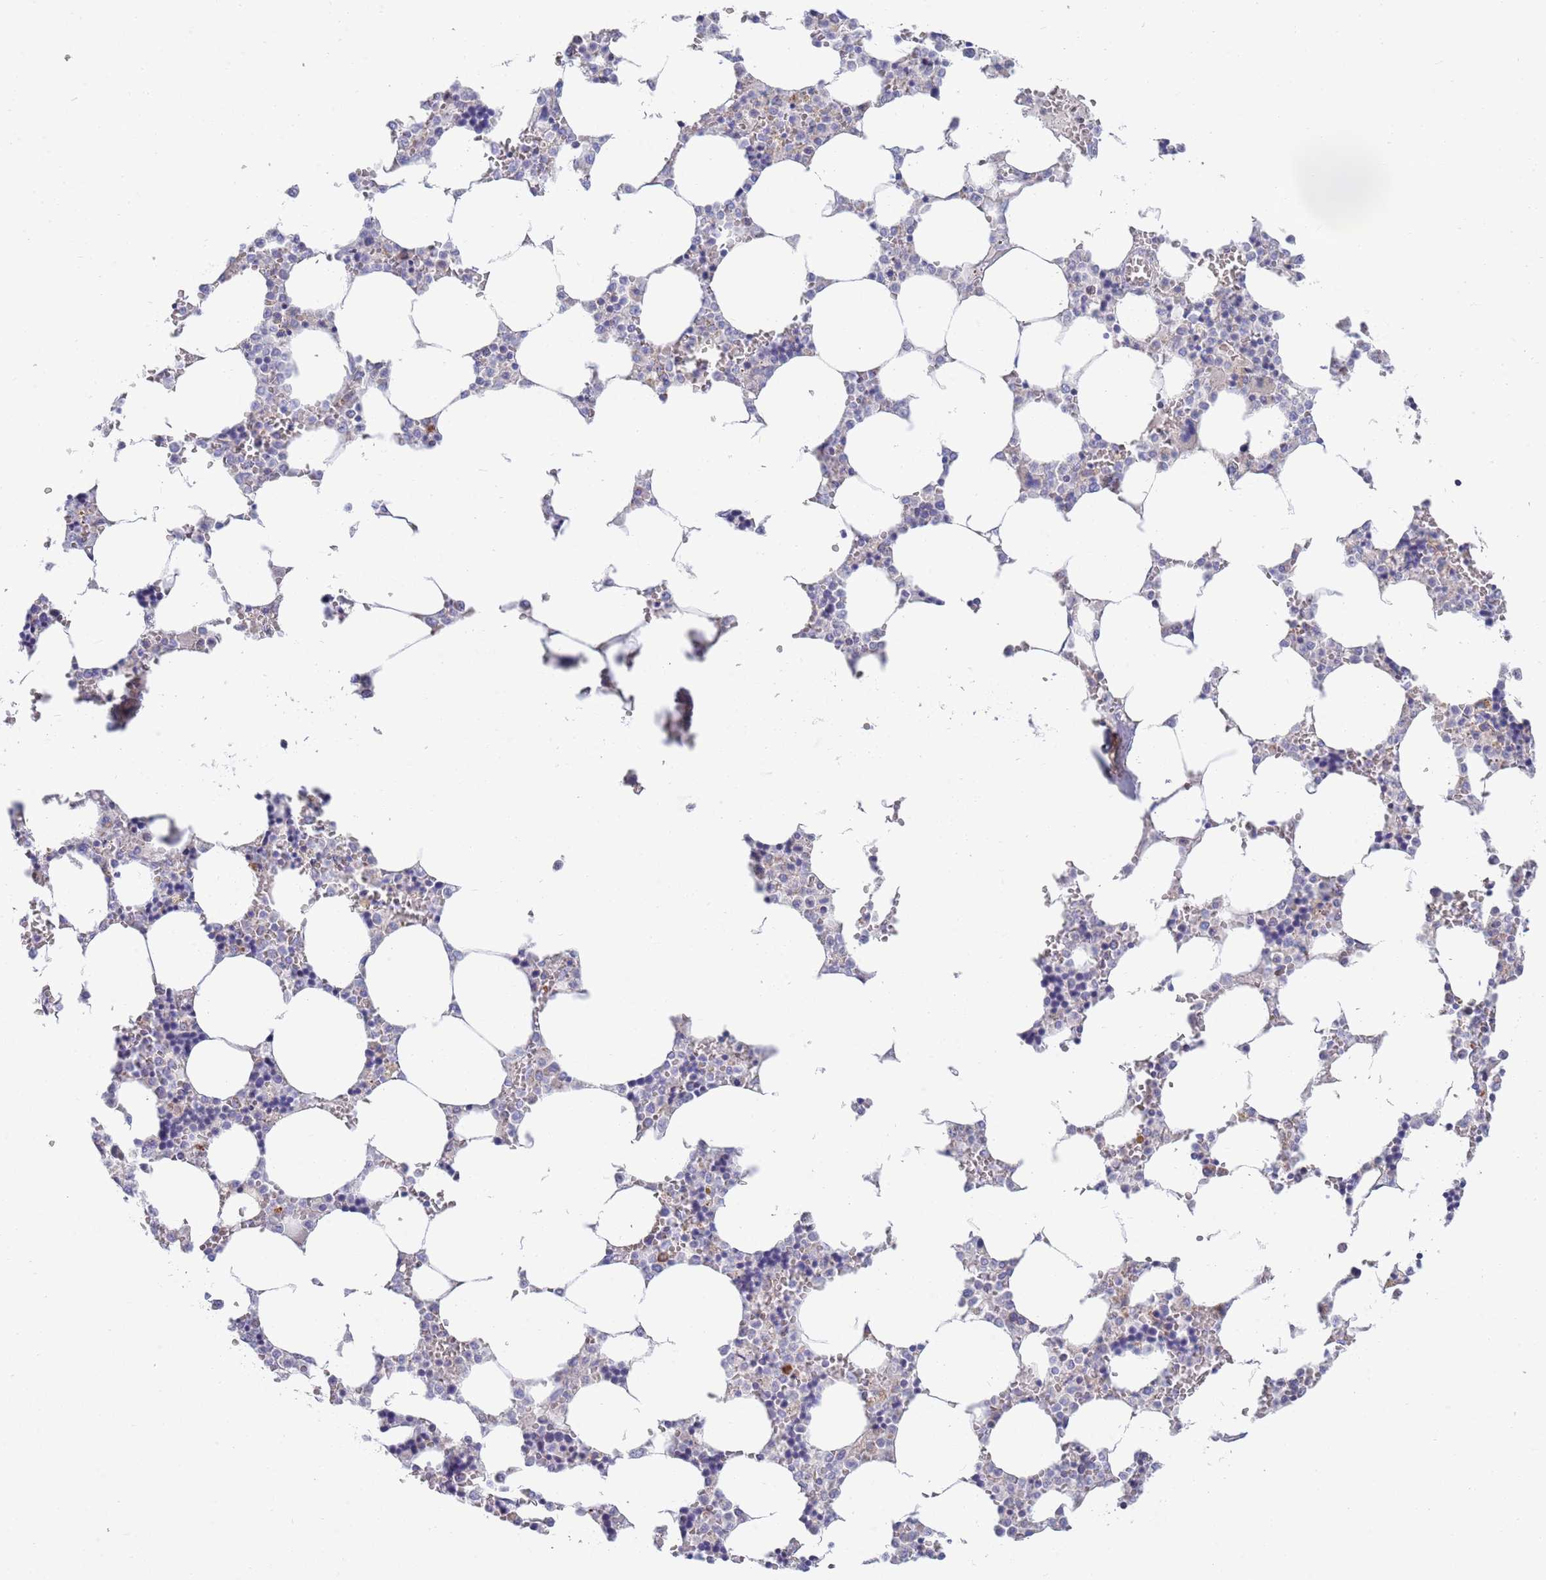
{"staining": {"intensity": "negative", "quantity": "none", "location": "none"}, "tissue": "bone marrow", "cell_type": "Hematopoietic cells", "image_type": "normal", "snomed": [{"axis": "morphology", "description": "Normal tissue, NOS"}, {"axis": "topography", "description": "Bone marrow"}], "caption": "The immunohistochemistry photomicrograph has no significant staining in hematopoietic cells of bone marrow.", "gene": "EMC8", "patient": {"sex": "male", "age": 64}}